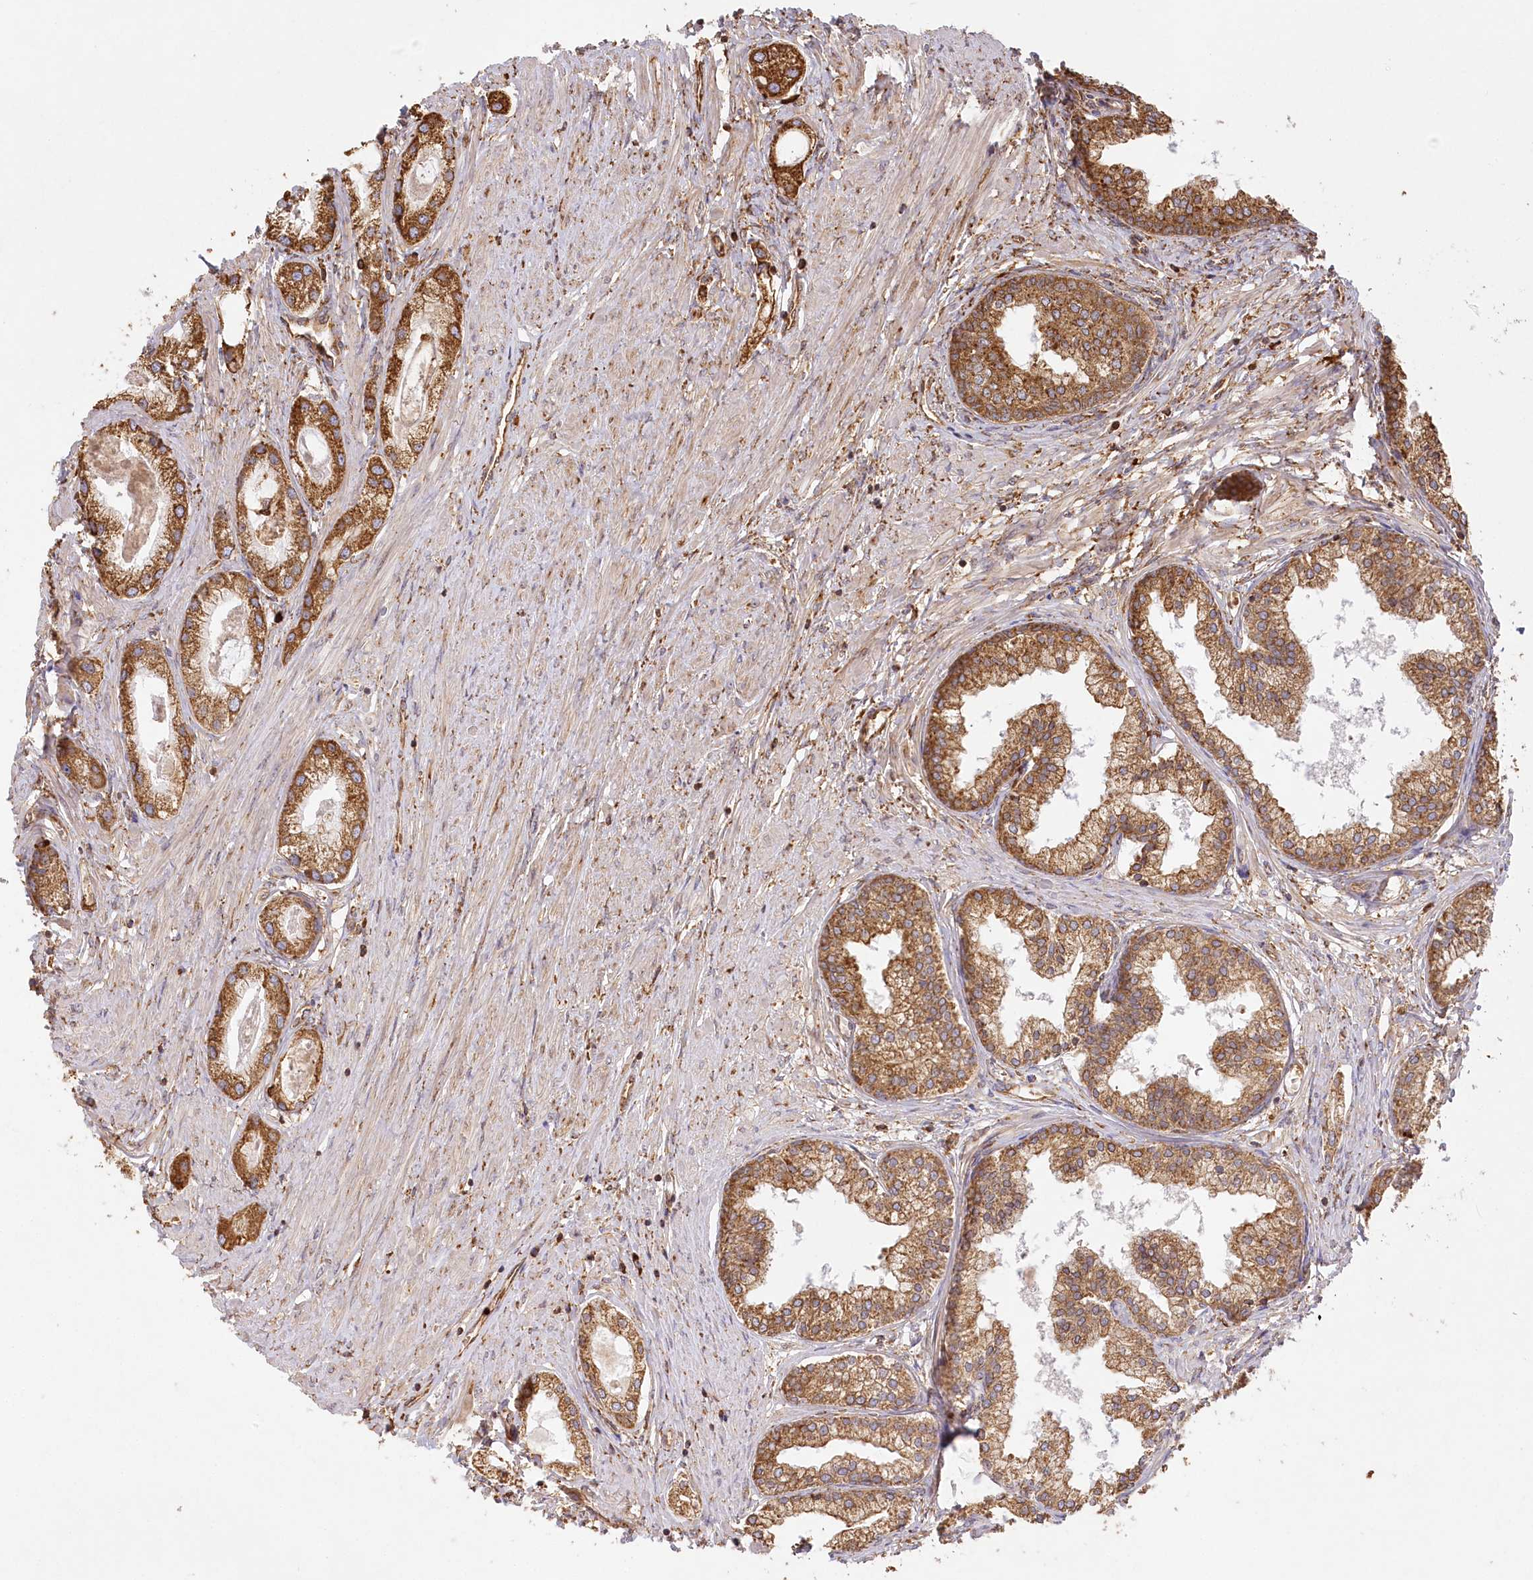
{"staining": {"intensity": "moderate", "quantity": ">75%", "location": "cytoplasmic/membranous"}, "tissue": "prostate cancer", "cell_type": "Tumor cells", "image_type": "cancer", "snomed": [{"axis": "morphology", "description": "Adenocarcinoma, Low grade"}, {"axis": "topography", "description": "Prostate"}], "caption": "DAB (3,3'-diaminobenzidine) immunohistochemical staining of prostate cancer (adenocarcinoma (low-grade)) reveals moderate cytoplasmic/membranous protein positivity in approximately >75% of tumor cells.", "gene": "ACAP2", "patient": {"sex": "male", "age": 62}}